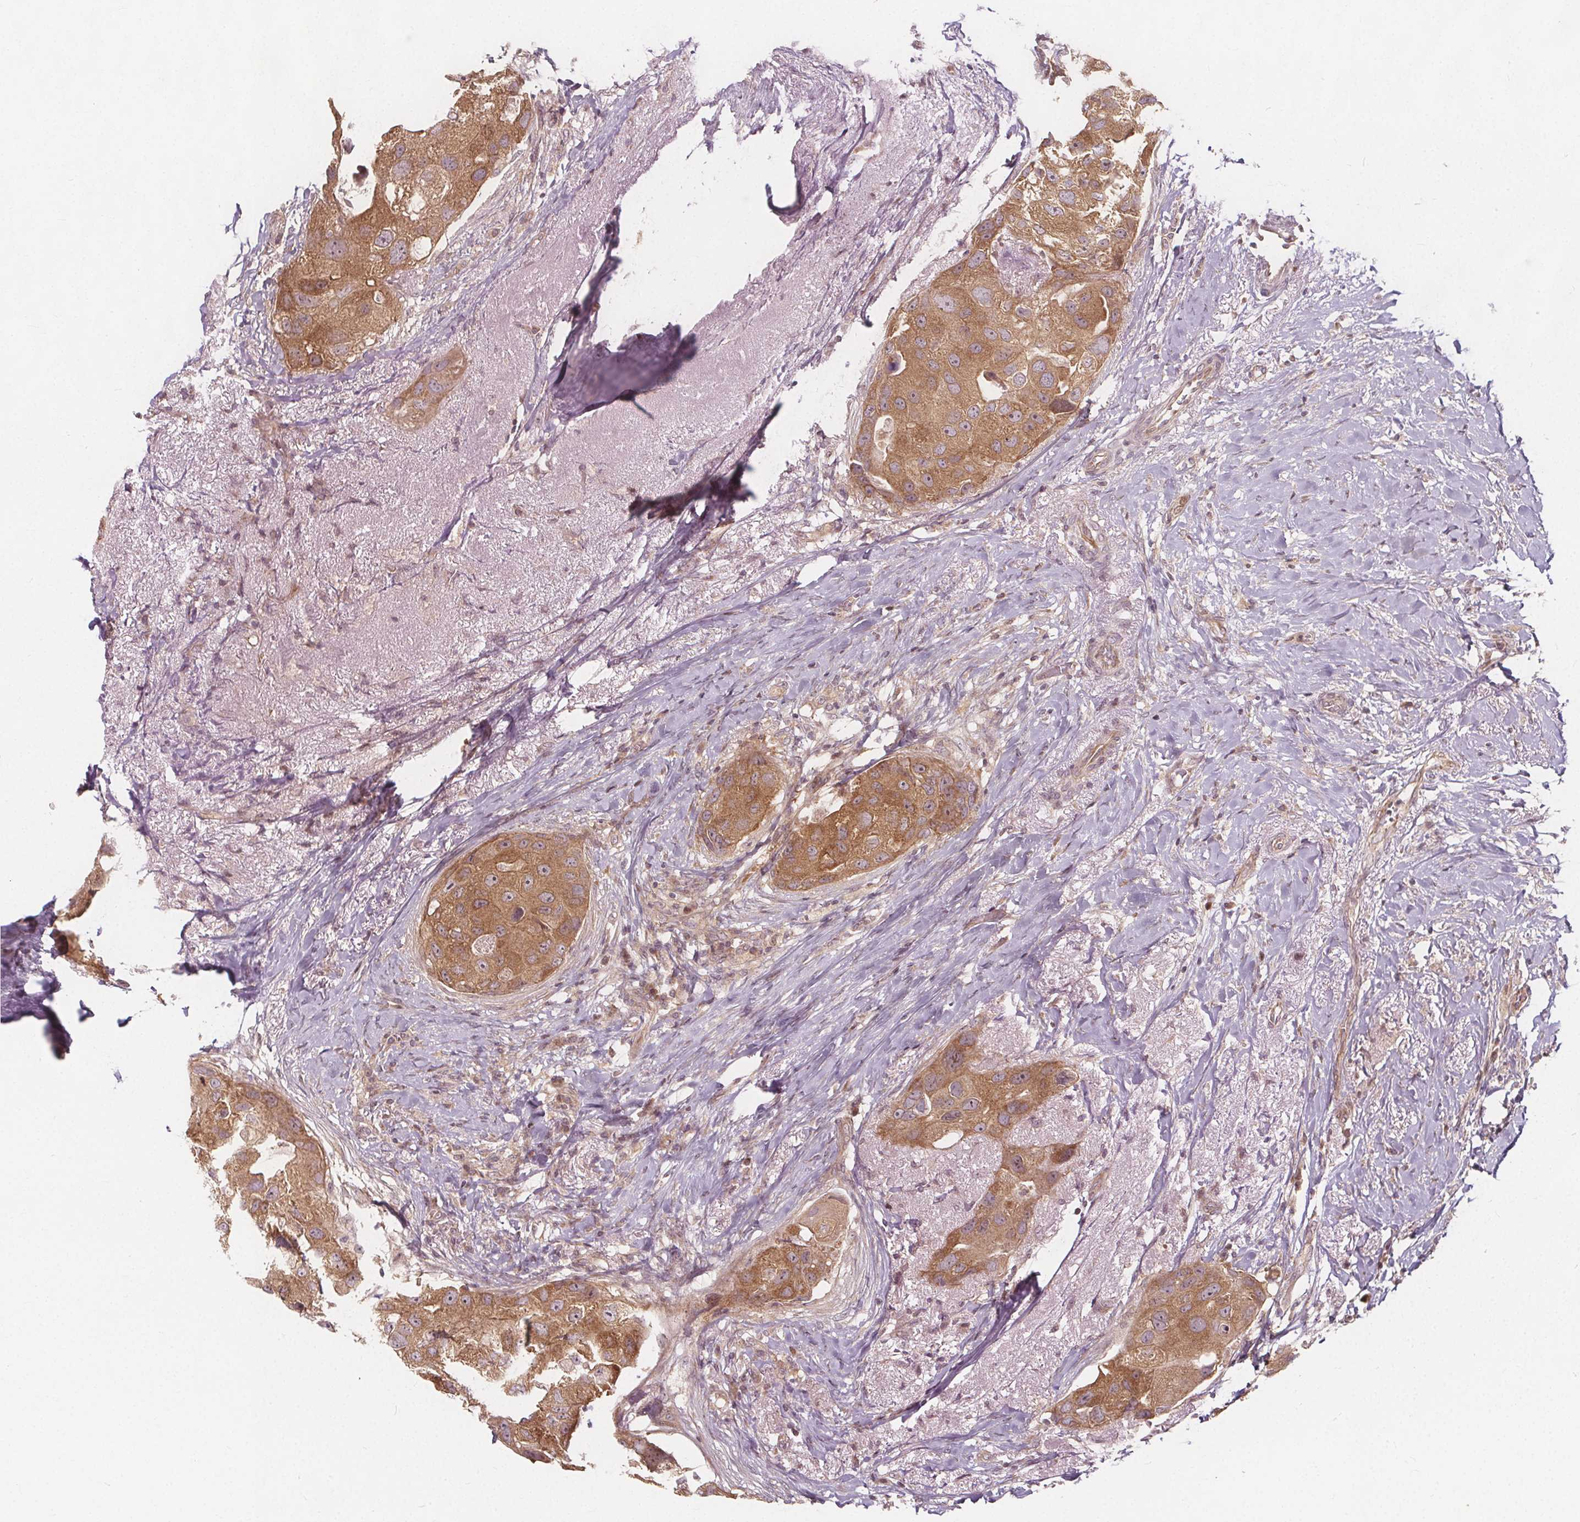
{"staining": {"intensity": "moderate", "quantity": ">75%", "location": "cytoplasmic/membranous"}, "tissue": "breast cancer", "cell_type": "Tumor cells", "image_type": "cancer", "snomed": [{"axis": "morphology", "description": "Duct carcinoma"}, {"axis": "topography", "description": "Breast"}], "caption": "Moderate cytoplasmic/membranous positivity is seen in about >75% of tumor cells in breast cancer.", "gene": "AKT1S1", "patient": {"sex": "female", "age": 43}}